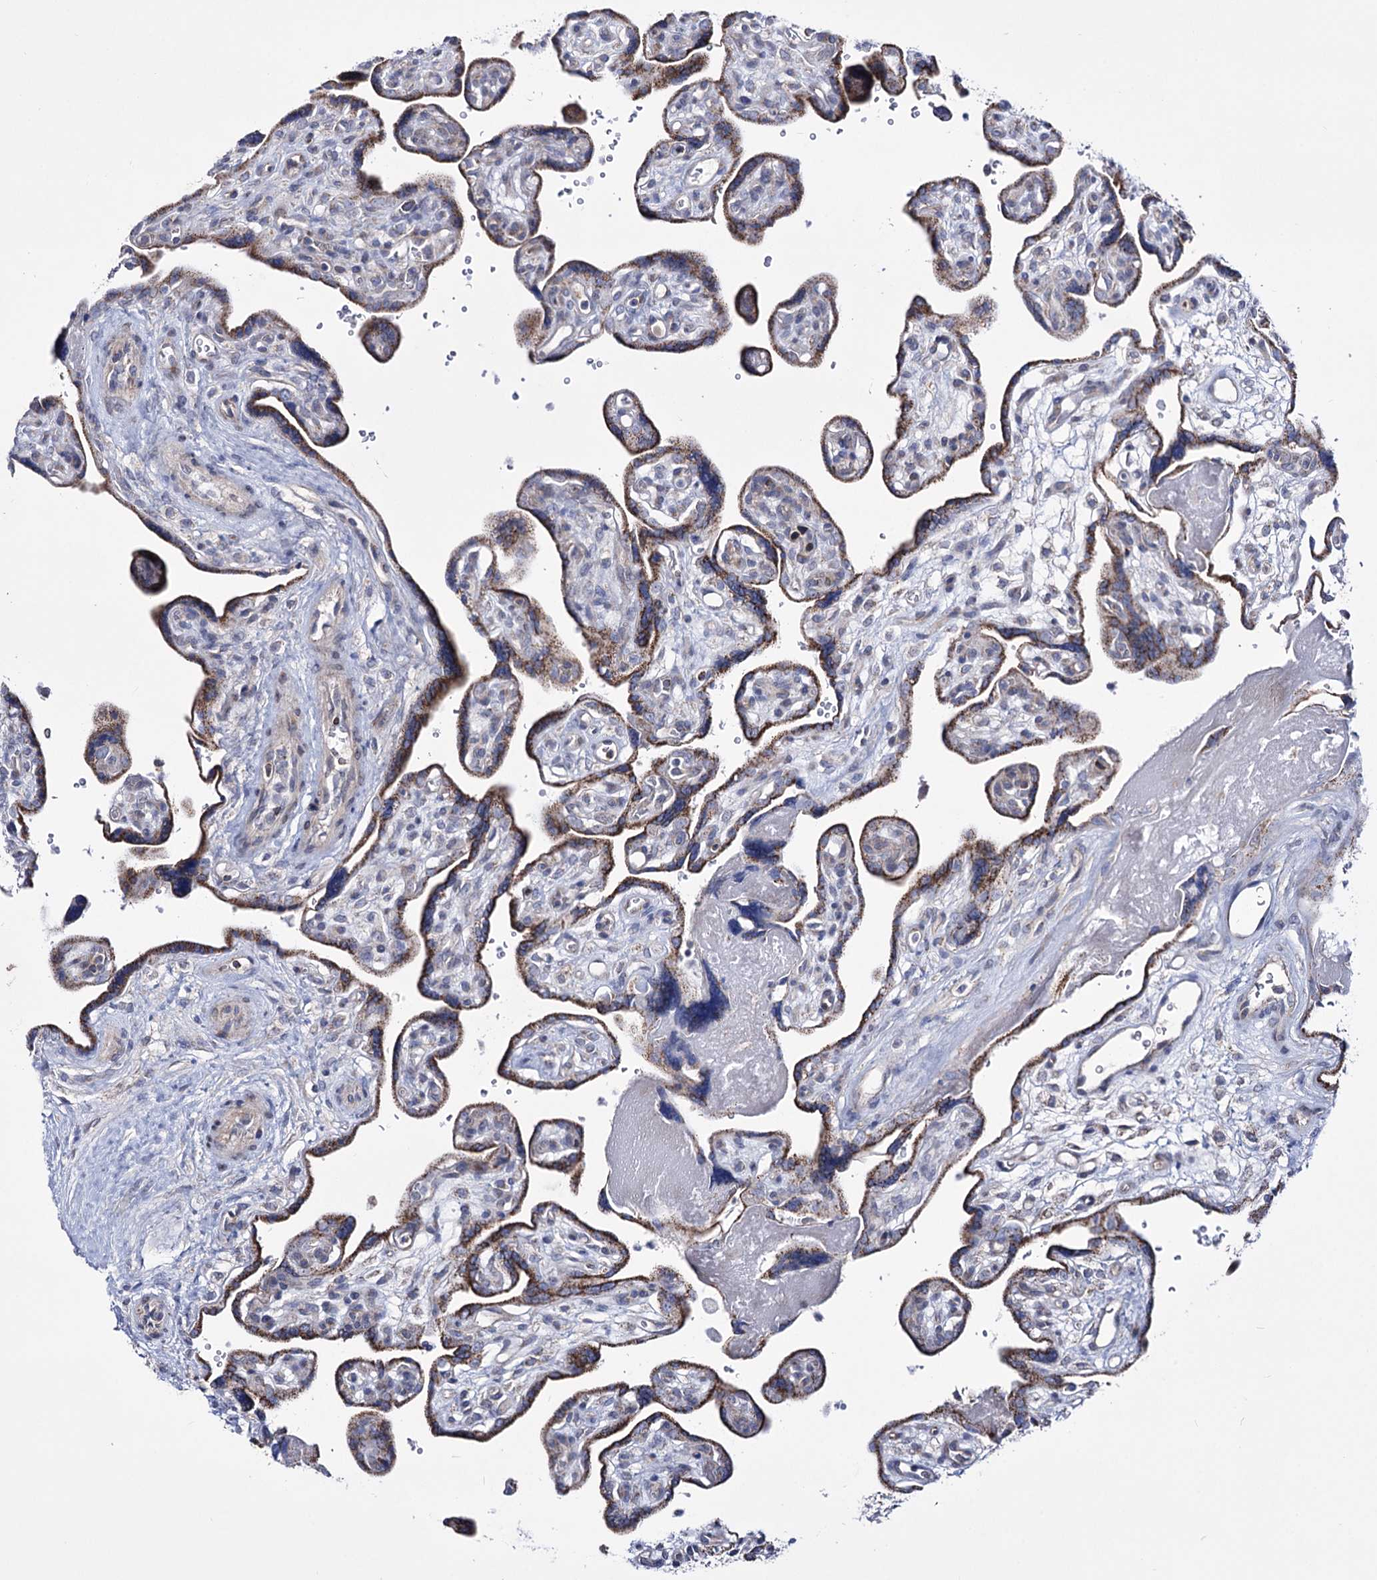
{"staining": {"intensity": "strong", "quantity": "25%-75%", "location": "cytoplasmic/membranous"}, "tissue": "placenta", "cell_type": "Trophoblastic cells", "image_type": "normal", "snomed": [{"axis": "morphology", "description": "Normal tissue, NOS"}, {"axis": "topography", "description": "Placenta"}], "caption": "Brown immunohistochemical staining in normal placenta exhibits strong cytoplasmic/membranous staining in approximately 25%-75% of trophoblastic cells. (IHC, brightfield microscopy, high magnification).", "gene": "OSBPL5", "patient": {"sex": "female", "age": 39}}